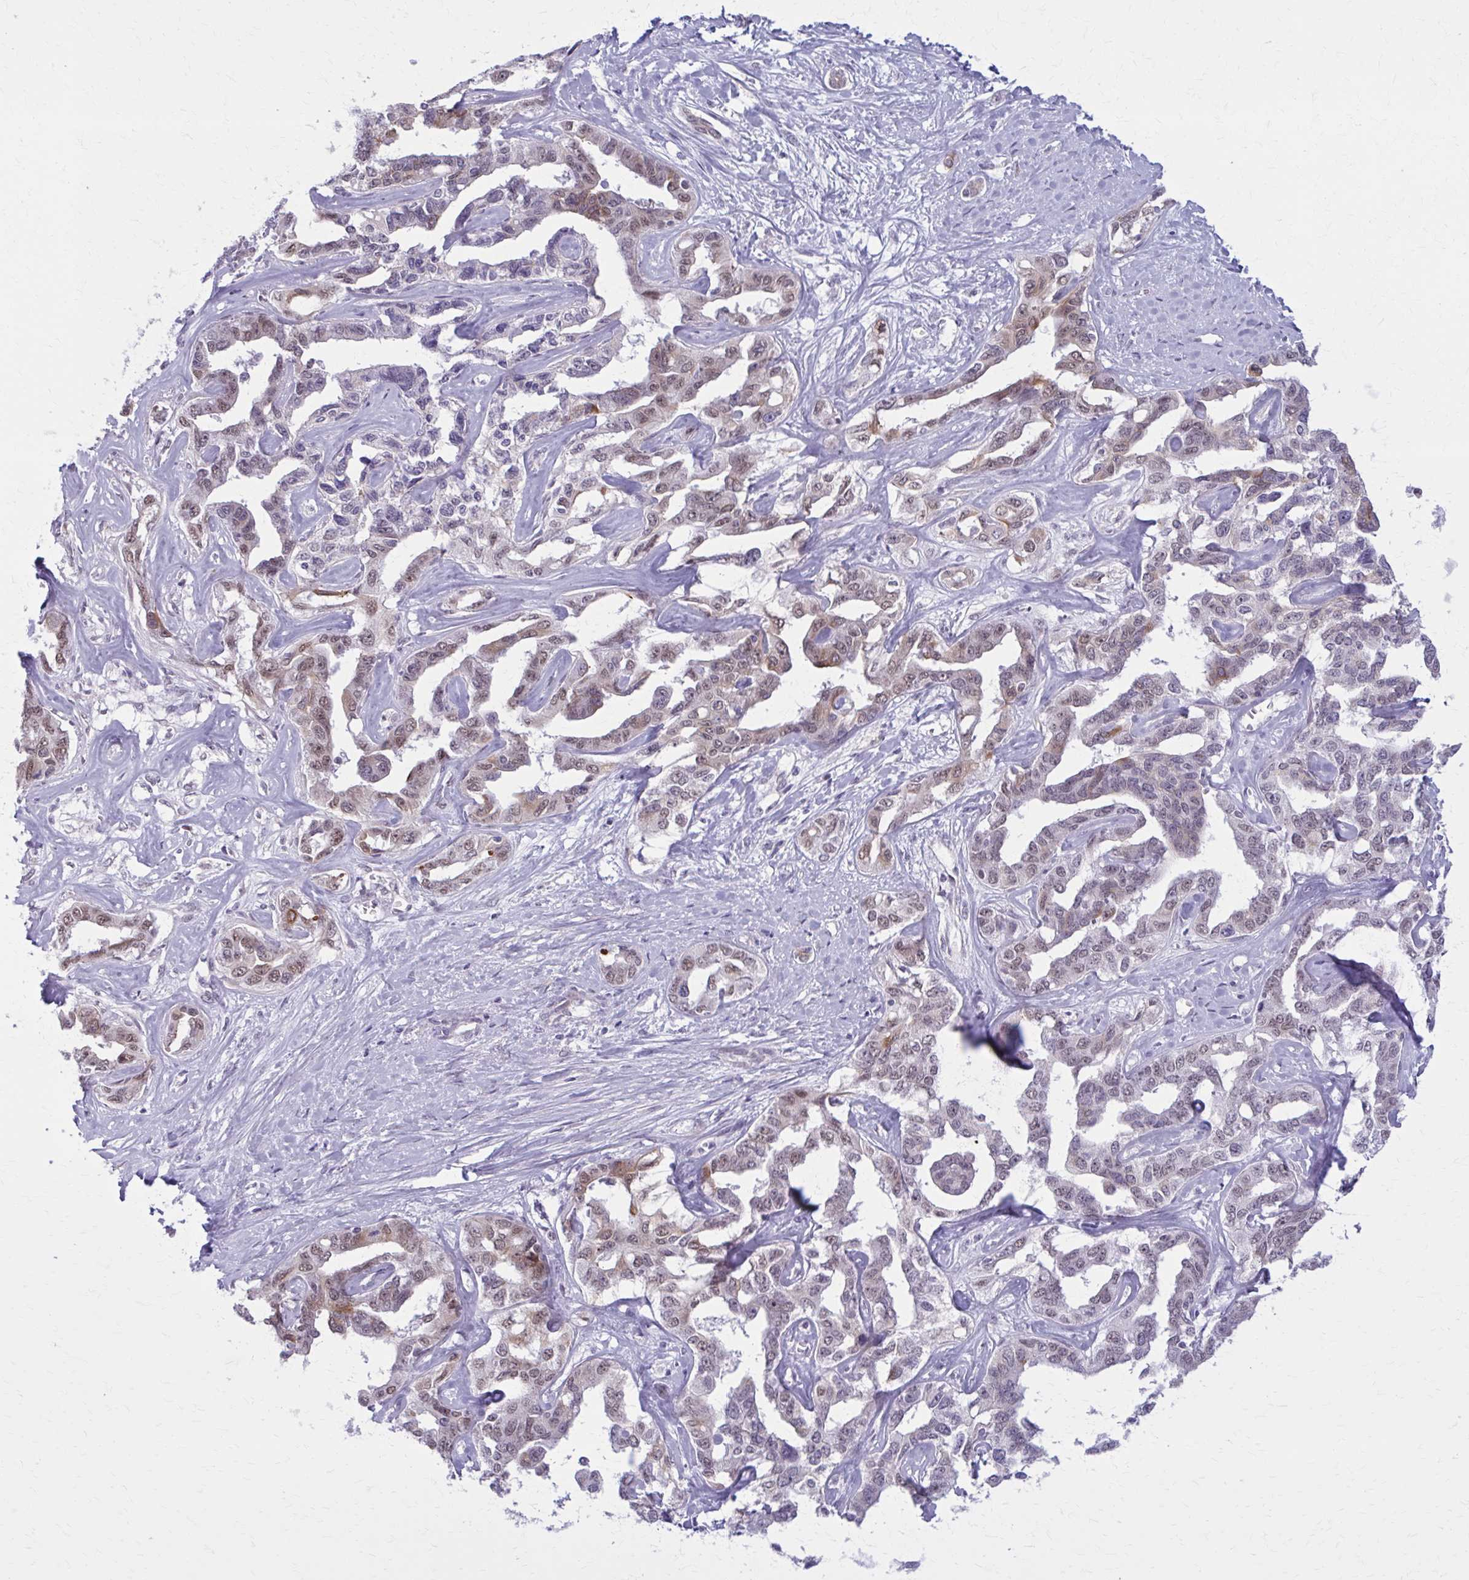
{"staining": {"intensity": "weak", "quantity": "25%-75%", "location": "nuclear"}, "tissue": "liver cancer", "cell_type": "Tumor cells", "image_type": "cancer", "snomed": [{"axis": "morphology", "description": "Cholangiocarcinoma"}, {"axis": "topography", "description": "Liver"}], "caption": "An IHC image of neoplastic tissue is shown. Protein staining in brown highlights weak nuclear positivity in liver cancer (cholangiocarcinoma) within tumor cells. (DAB = brown stain, brightfield microscopy at high magnification).", "gene": "NUMBL", "patient": {"sex": "male", "age": 59}}